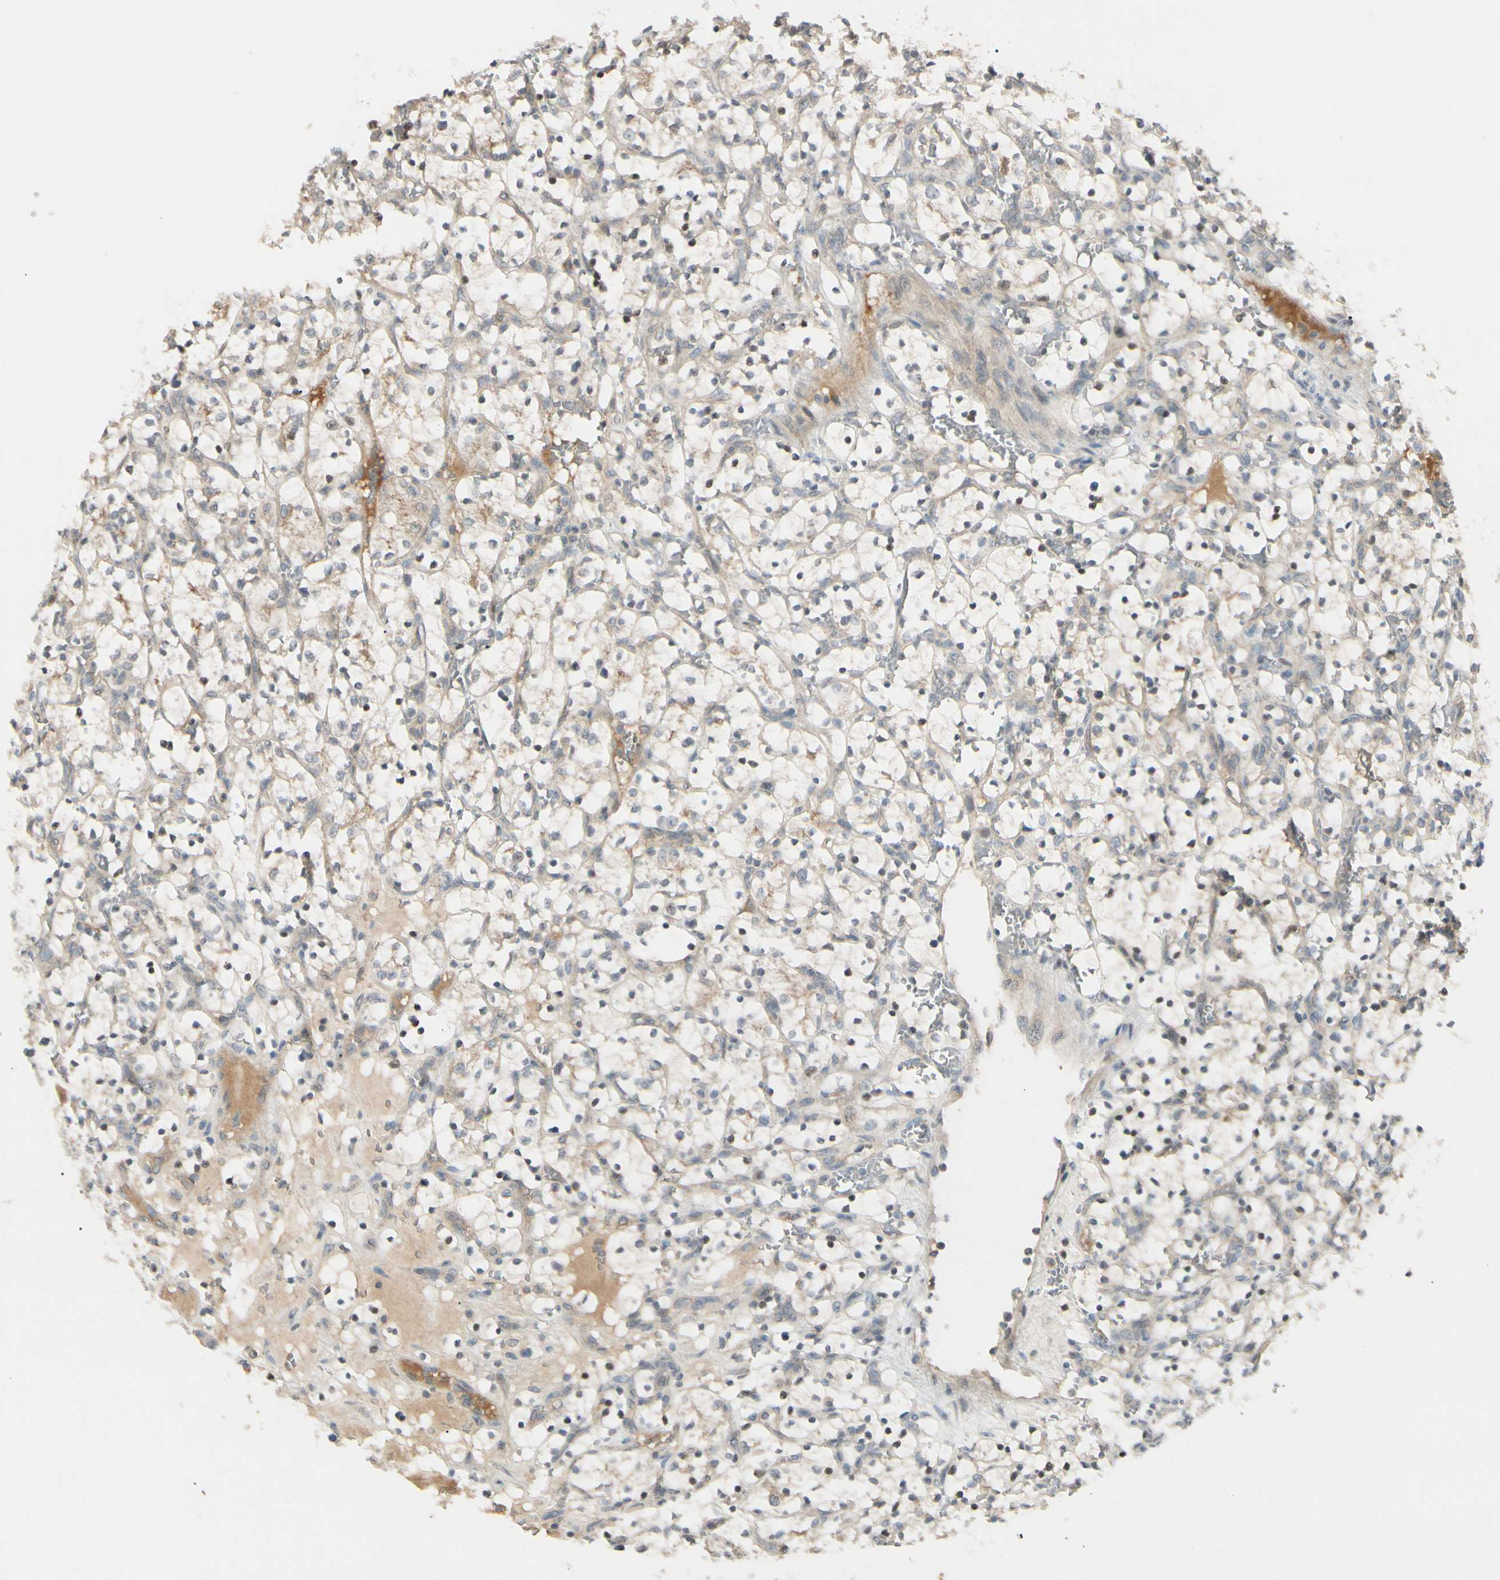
{"staining": {"intensity": "weak", "quantity": "25%-75%", "location": "cytoplasmic/membranous"}, "tissue": "renal cancer", "cell_type": "Tumor cells", "image_type": "cancer", "snomed": [{"axis": "morphology", "description": "Adenocarcinoma, NOS"}, {"axis": "topography", "description": "Kidney"}], "caption": "Tumor cells exhibit low levels of weak cytoplasmic/membranous staining in about 25%-75% of cells in human renal cancer (adenocarcinoma).", "gene": "FGF10", "patient": {"sex": "female", "age": 69}}